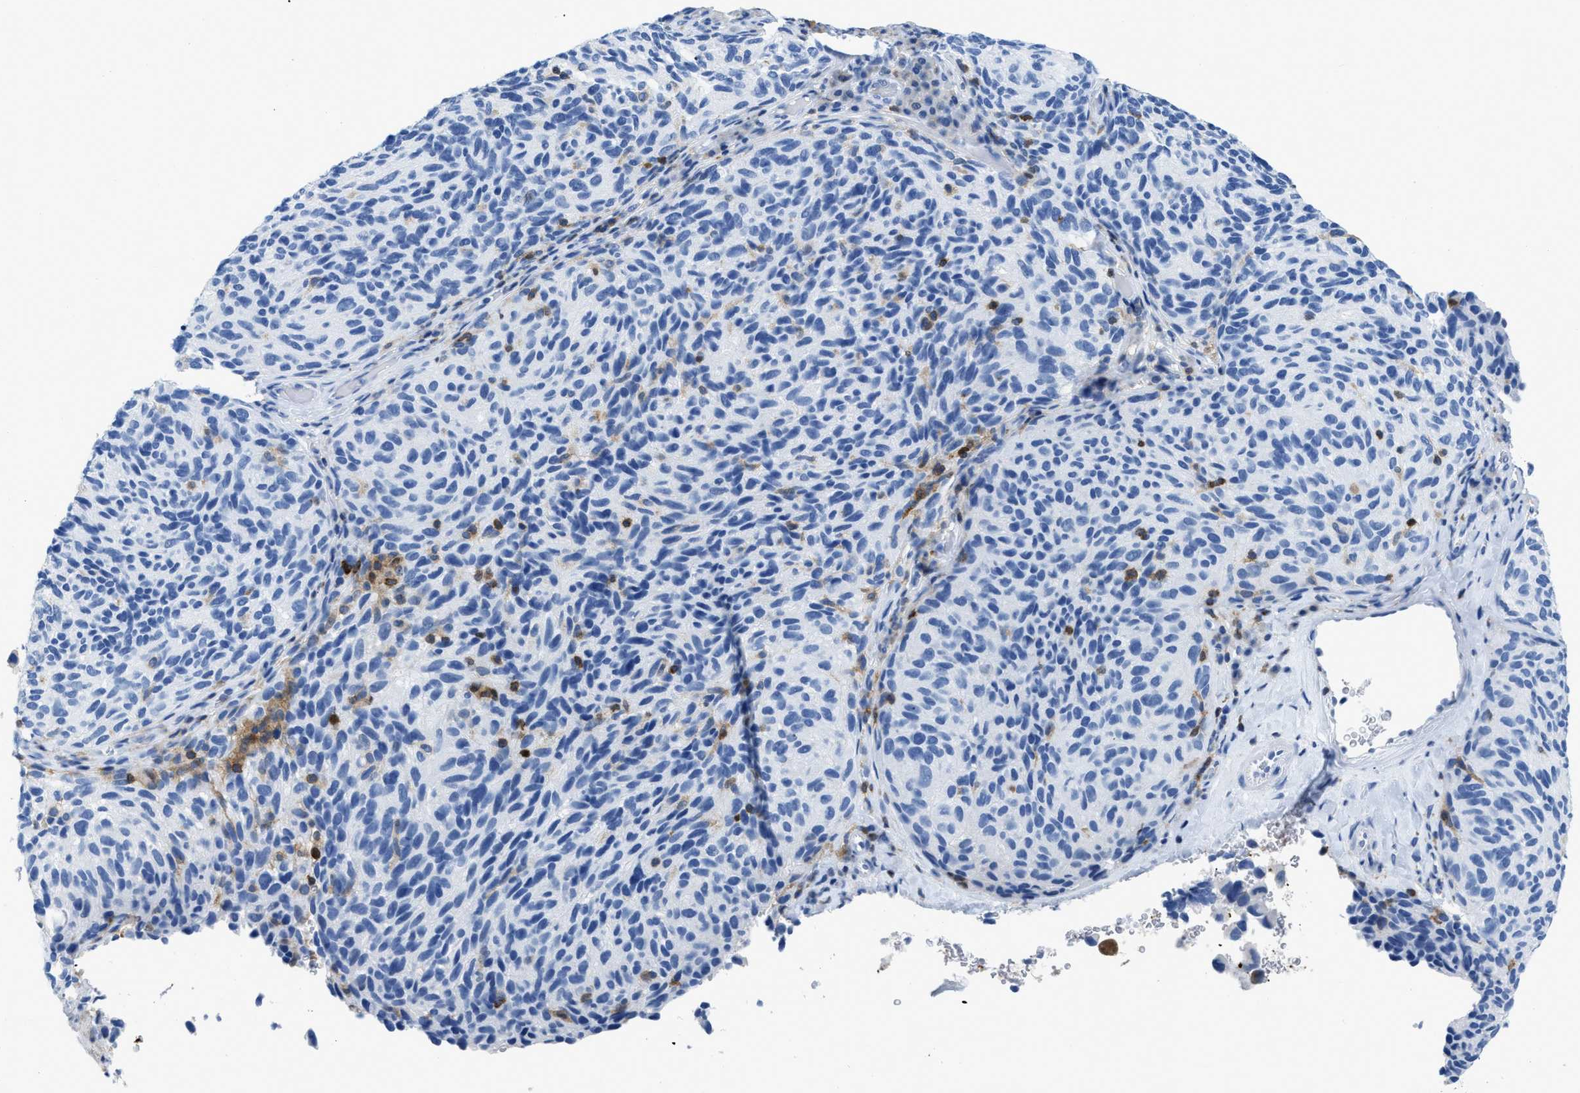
{"staining": {"intensity": "negative", "quantity": "none", "location": "none"}, "tissue": "melanoma", "cell_type": "Tumor cells", "image_type": "cancer", "snomed": [{"axis": "morphology", "description": "Malignant melanoma, NOS"}, {"axis": "topography", "description": "Skin"}], "caption": "Tumor cells are negative for brown protein staining in melanoma.", "gene": "NFATC2", "patient": {"sex": "female", "age": 73}}